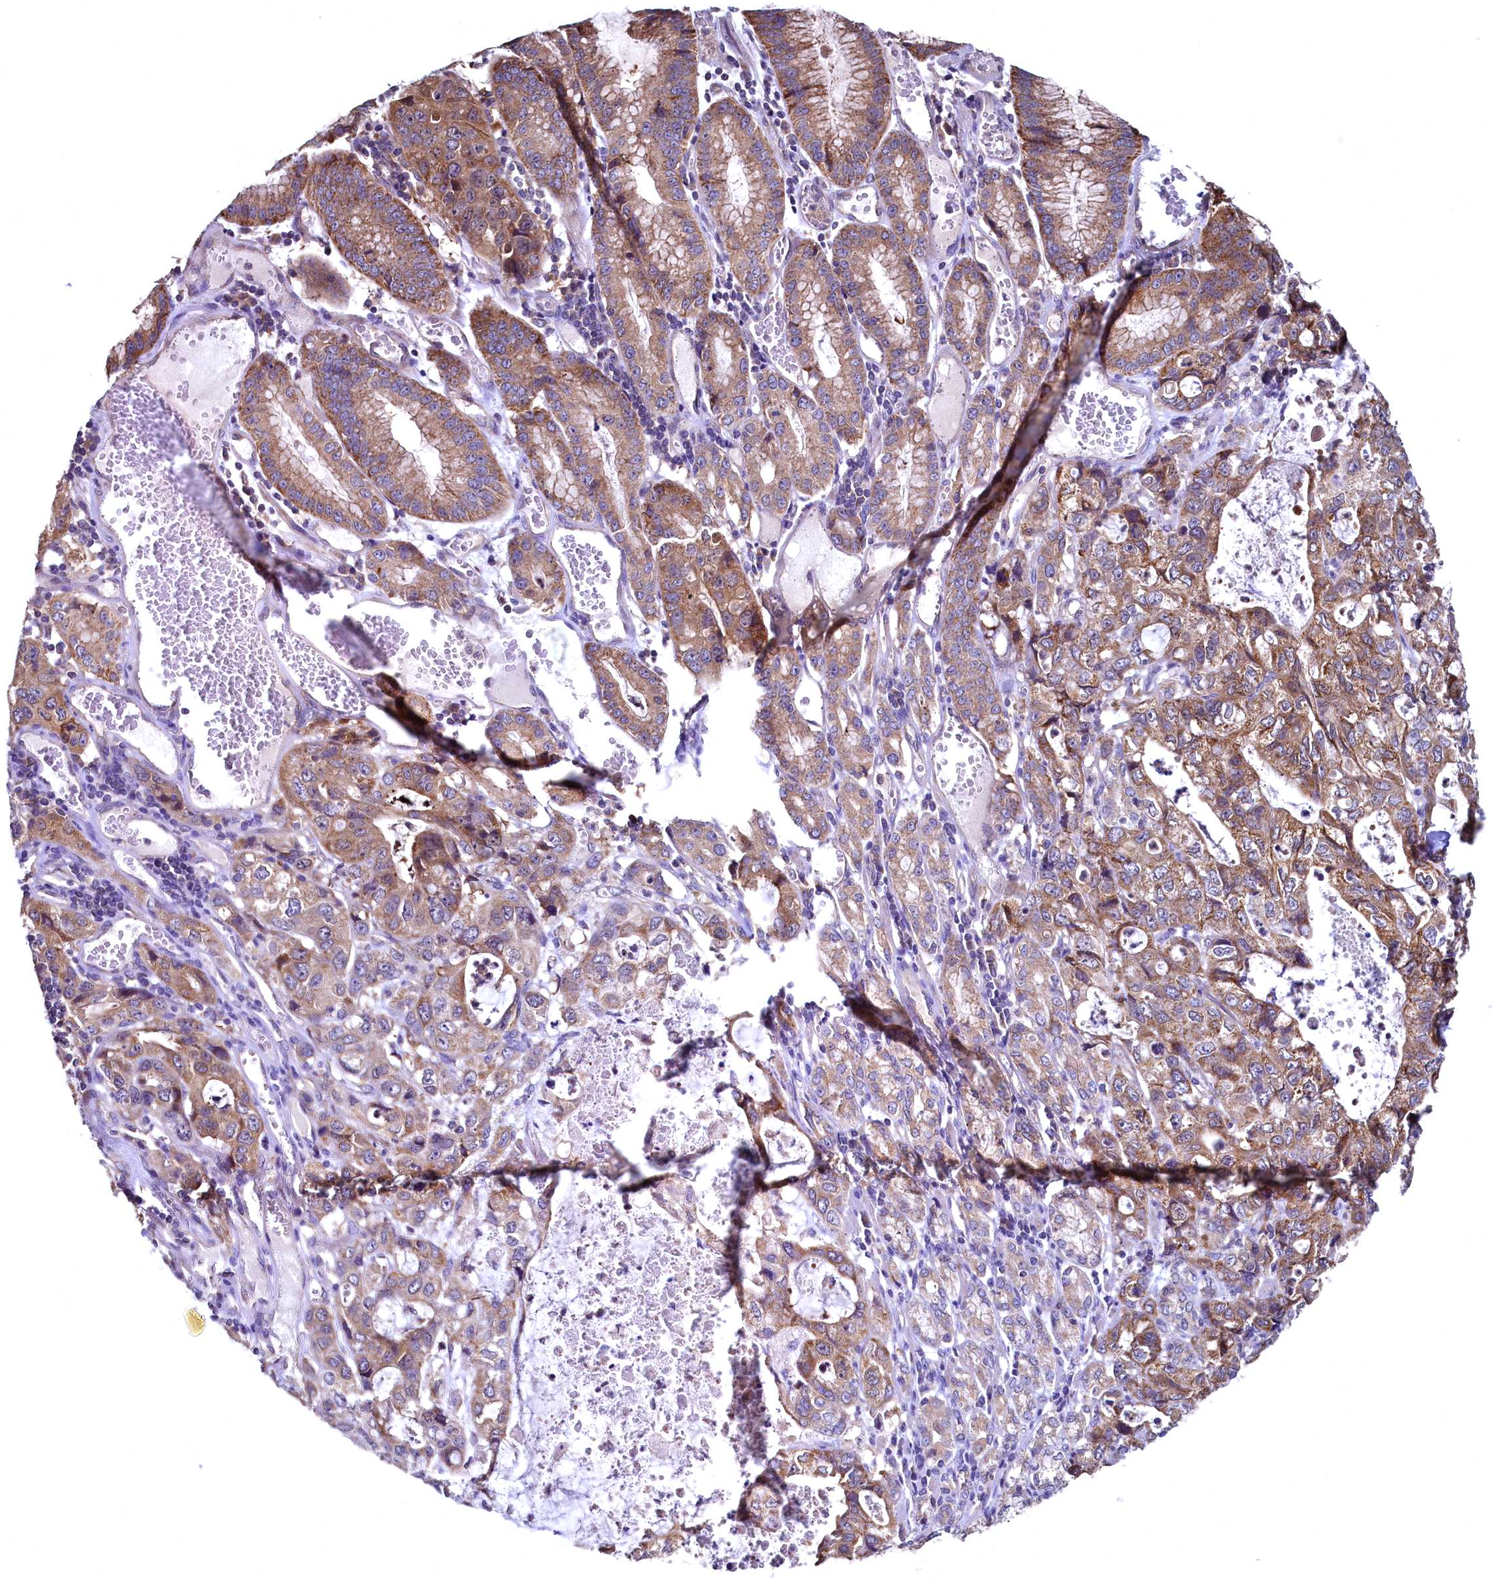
{"staining": {"intensity": "moderate", "quantity": ">75%", "location": "cytoplasmic/membranous"}, "tissue": "stomach cancer", "cell_type": "Tumor cells", "image_type": "cancer", "snomed": [{"axis": "morphology", "description": "Adenocarcinoma, NOS"}, {"axis": "topography", "description": "Stomach, upper"}], "caption": "The immunohistochemical stain shows moderate cytoplasmic/membranous positivity in tumor cells of stomach adenocarcinoma tissue. The protein is shown in brown color, while the nuclei are stained blue.", "gene": "MRPL57", "patient": {"sex": "female", "age": 52}}